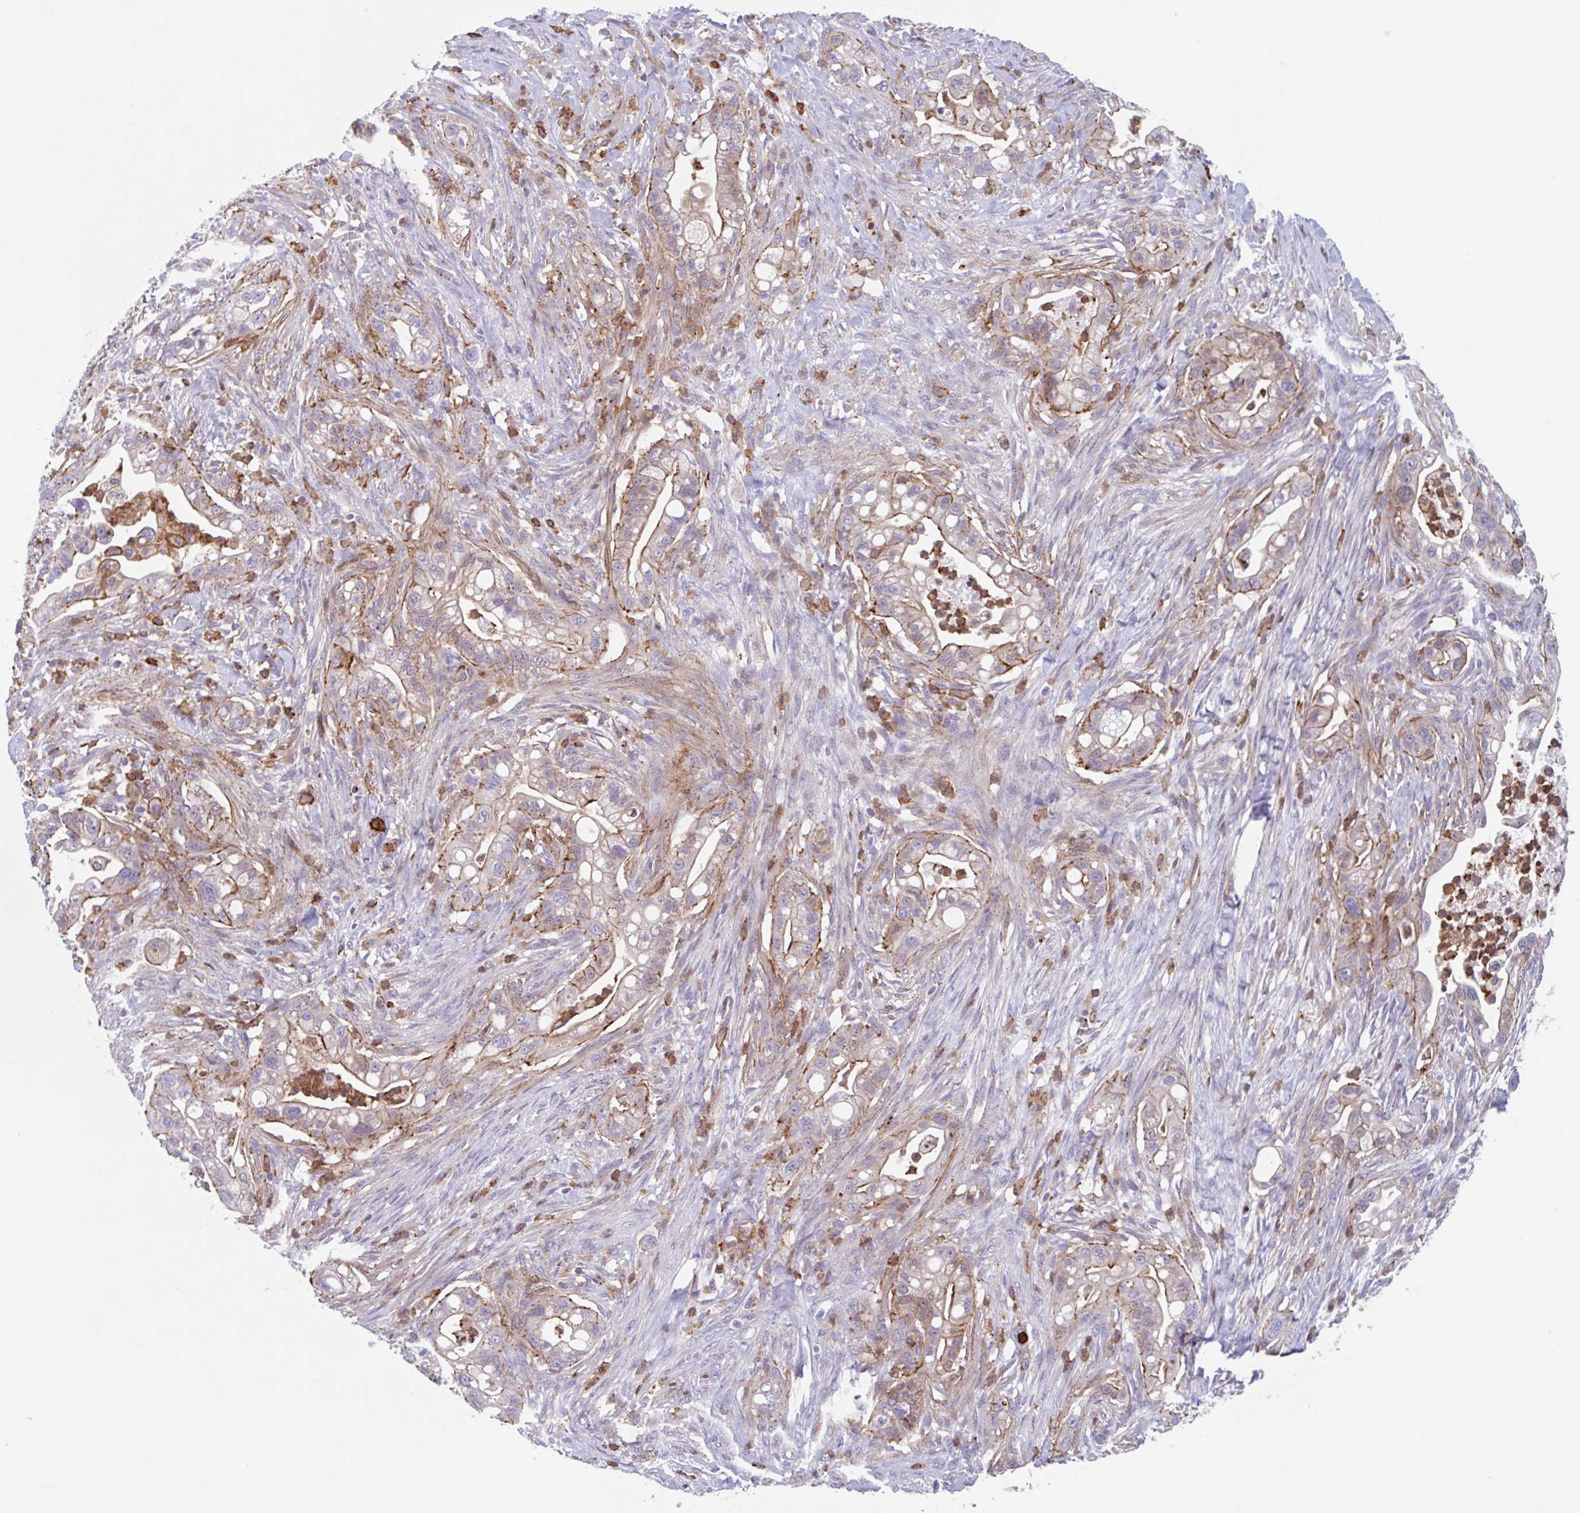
{"staining": {"intensity": "moderate", "quantity": "25%-75%", "location": "cytoplasmic/membranous"}, "tissue": "pancreatic cancer", "cell_type": "Tumor cells", "image_type": "cancer", "snomed": [{"axis": "morphology", "description": "Adenocarcinoma, NOS"}, {"axis": "topography", "description": "Pancreas"}], "caption": "Immunohistochemical staining of human pancreatic cancer displays medium levels of moderate cytoplasmic/membranous protein positivity in approximately 25%-75% of tumor cells.", "gene": "EFHD1", "patient": {"sex": "male", "age": 44}}